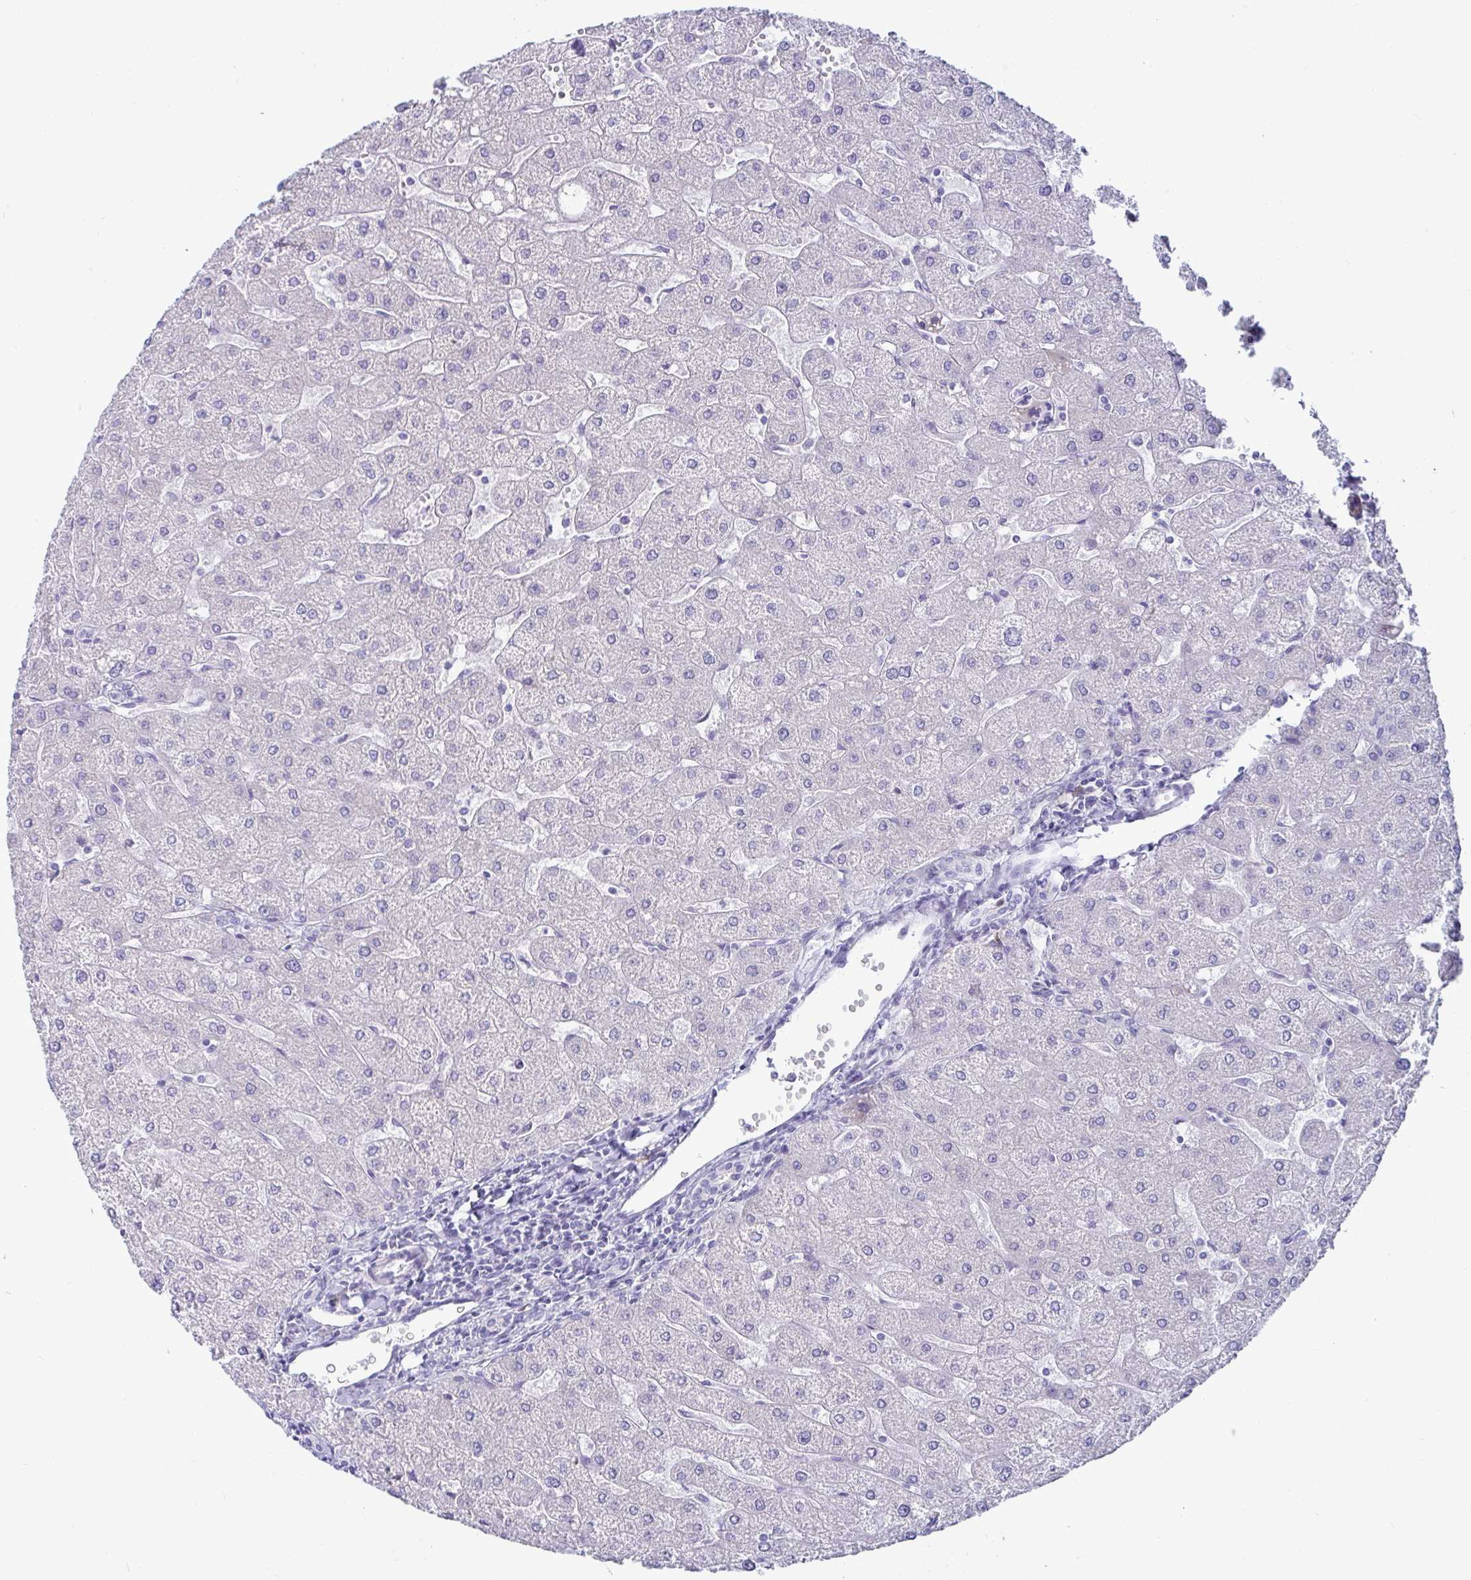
{"staining": {"intensity": "negative", "quantity": "none", "location": "none"}, "tissue": "liver", "cell_type": "Cholangiocytes", "image_type": "normal", "snomed": [{"axis": "morphology", "description": "Normal tissue, NOS"}, {"axis": "topography", "description": "Liver"}], "caption": "An IHC micrograph of unremarkable liver is shown. There is no staining in cholangiocytes of liver.", "gene": "TFPI2", "patient": {"sex": "male", "age": 67}}